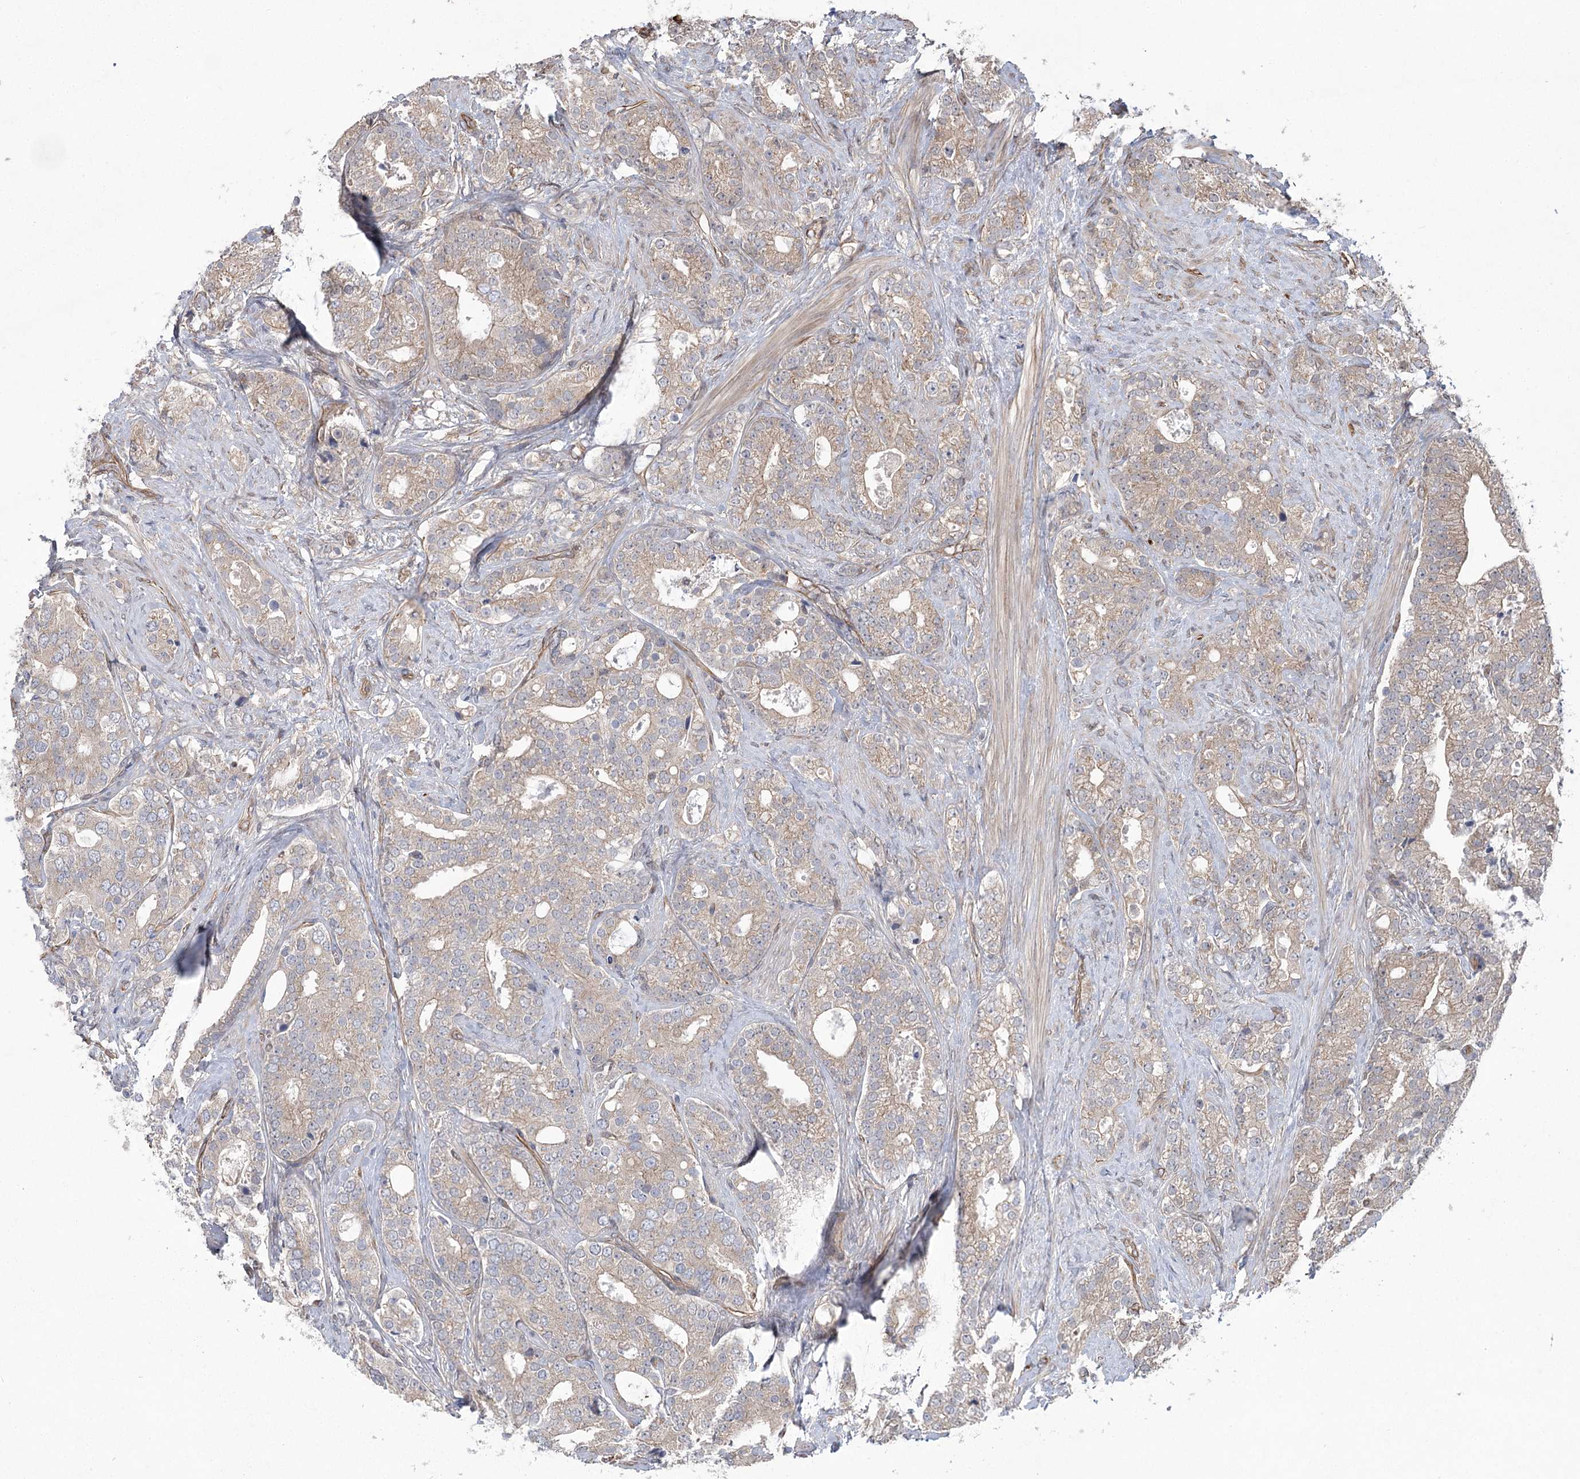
{"staining": {"intensity": "weak", "quantity": "25%-75%", "location": "cytoplasmic/membranous"}, "tissue": "prostate cancer", "cell_type": "Tumor cells", "image_type": "cancer", "snomed": [{"axis": "morphology", "description": "Adenocarcinoma, High grade"}, {"axis": "topography", "description": "Prostate and seminal vesicle, NOS"}], "caption": "Prostate adenocarcinoma (high-grade) stained with a protein marker shows weak staining in tumor cells.", "gene": "RWDD4", "patient": {"sex": "male", "age": 67}}